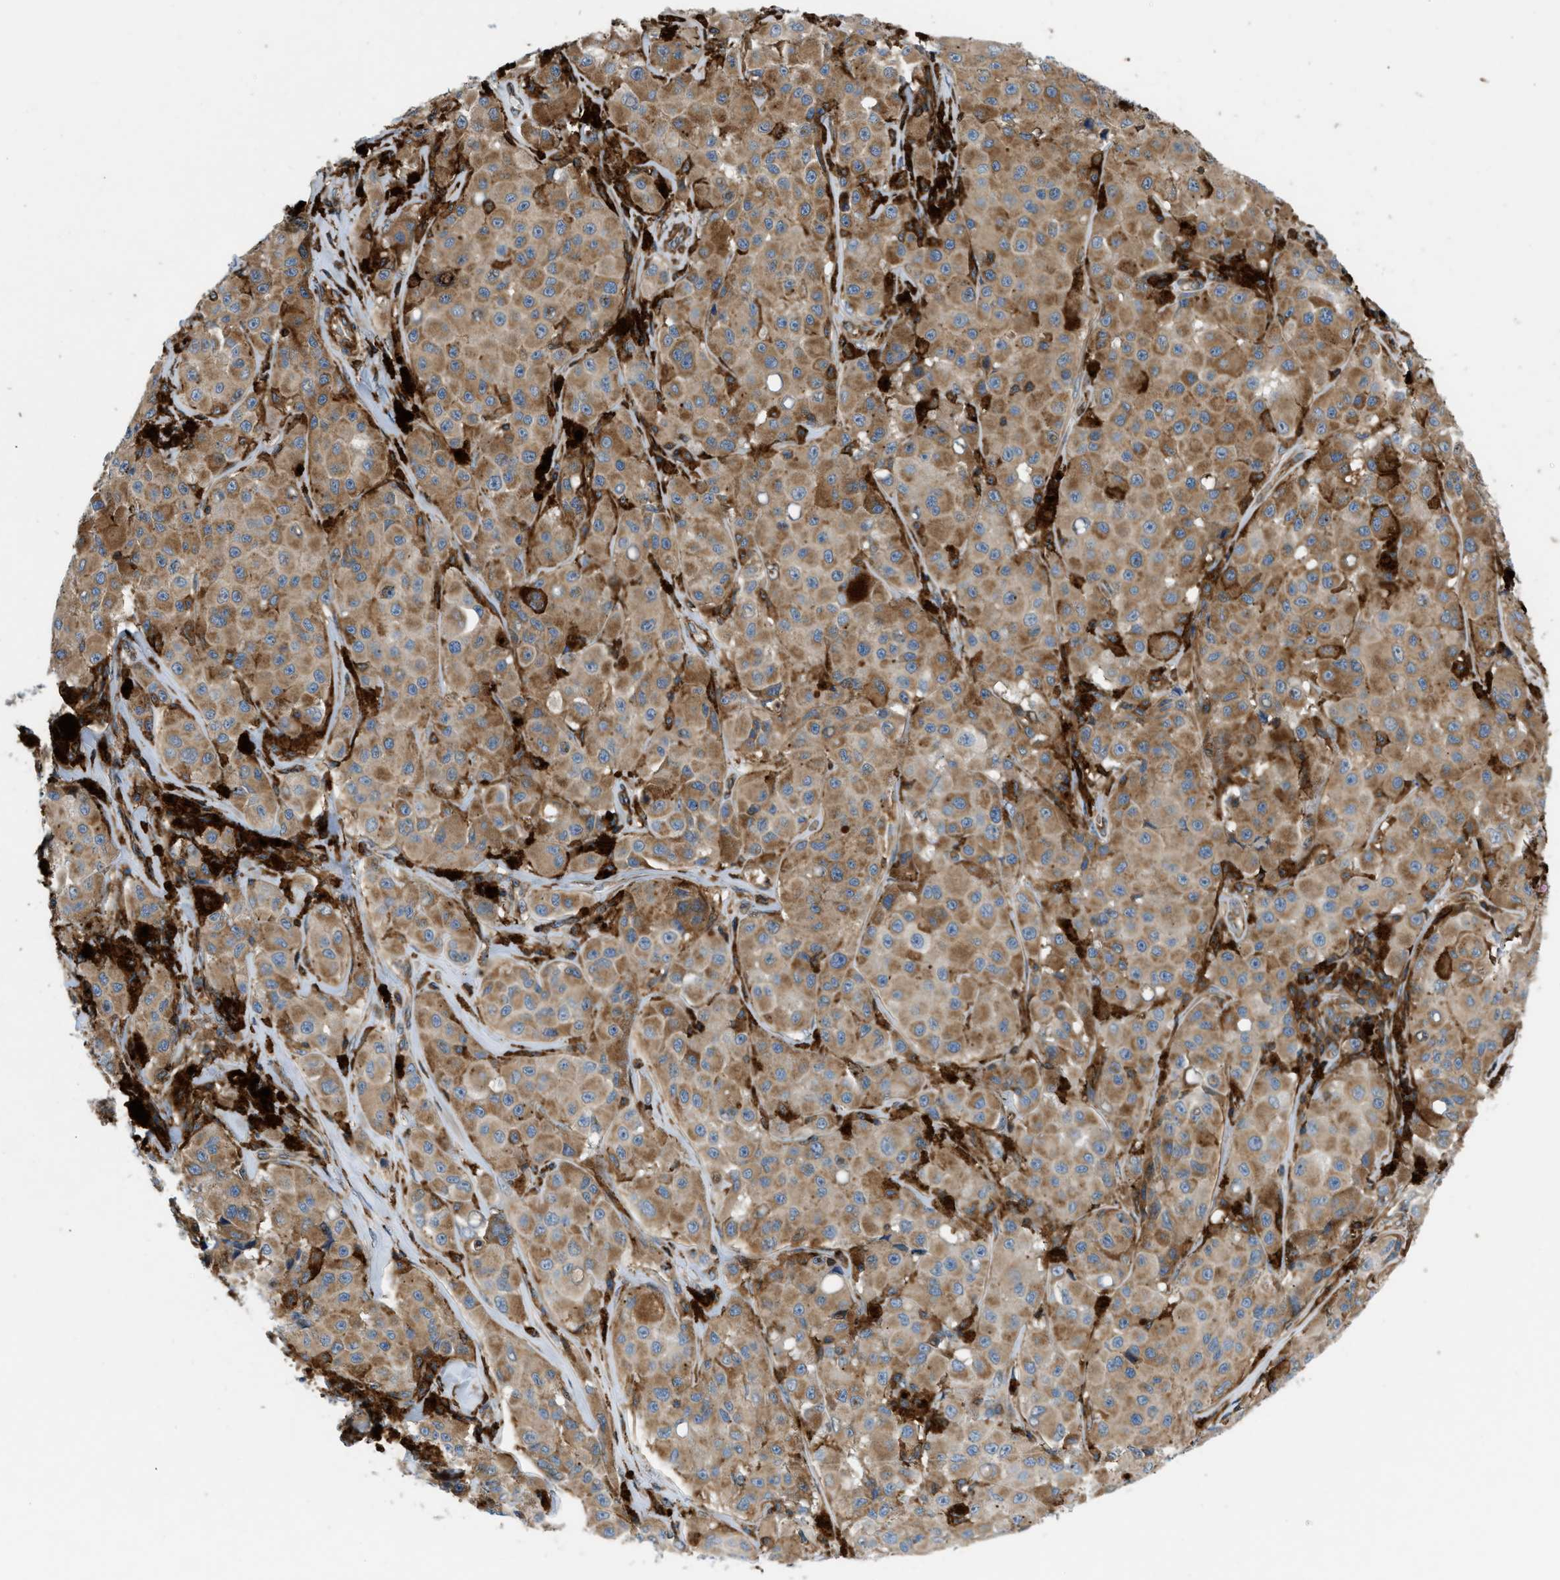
{"staining": {"intensity": "moderate", "quantity": ">75%", "location": "cytoplasmic/membranous"}, "tissue": "melanoma", "cell_type": "Tumor cells", "image_type": "cancer", "snomed": [{"axis": "morphology", "description": "Malignant melanoma, NOS"}, {"axis": "topography", "description": "Skin"}], "caption": "Immunohistochemical staining of malignant melanoma shows moderate cytoplasmic/membranous protein expression in approximately >75% of tumor cells.", "gene": "DHODH", "patient": {"sex": "male", "age": 84}}